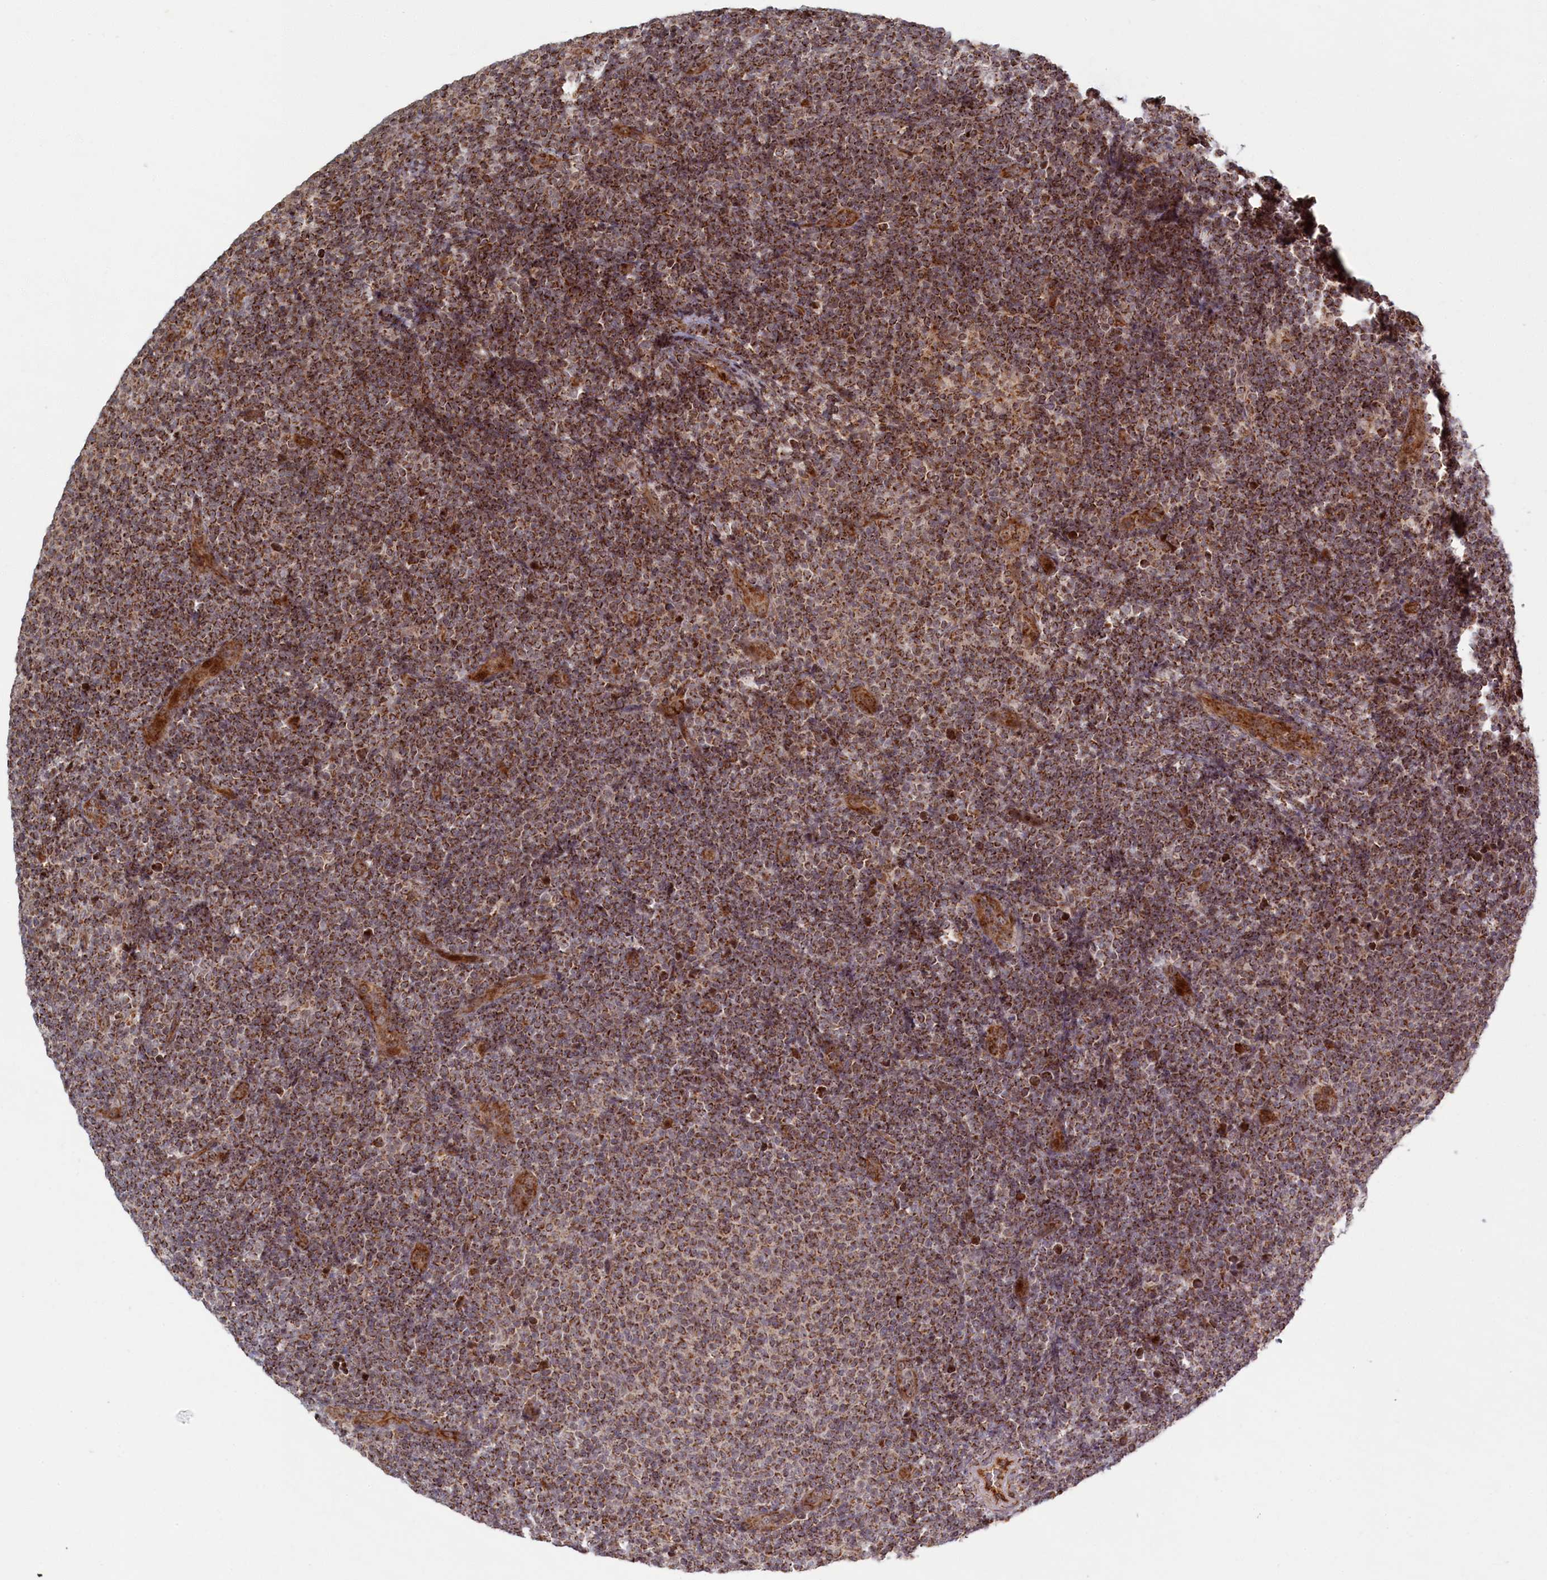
{"staining": {"intensity": "strong", "quantity": ">75%", "location": "cytoplasmic/membranous"}, "tissue": "lymphoma", "cell_type": "Tumor cells", "image_type": "cancer", "snomed": [{"axis": "morphology", "description": "Malignant lymphoma, non-Hodgkin's type, Low grade"}, {"axis": "topography", "description": "Lymph node"}], "caption": "There is high levels of strong cytoplasmic/membranous positivity in tumor cells of low-grade malignant lymphoma, non-Hodgkin's type, as demonstrated by immunohistochemical staining (brown color).", "gene": "PLA2G10", "patient": {"sex": "male", "age": 66}}